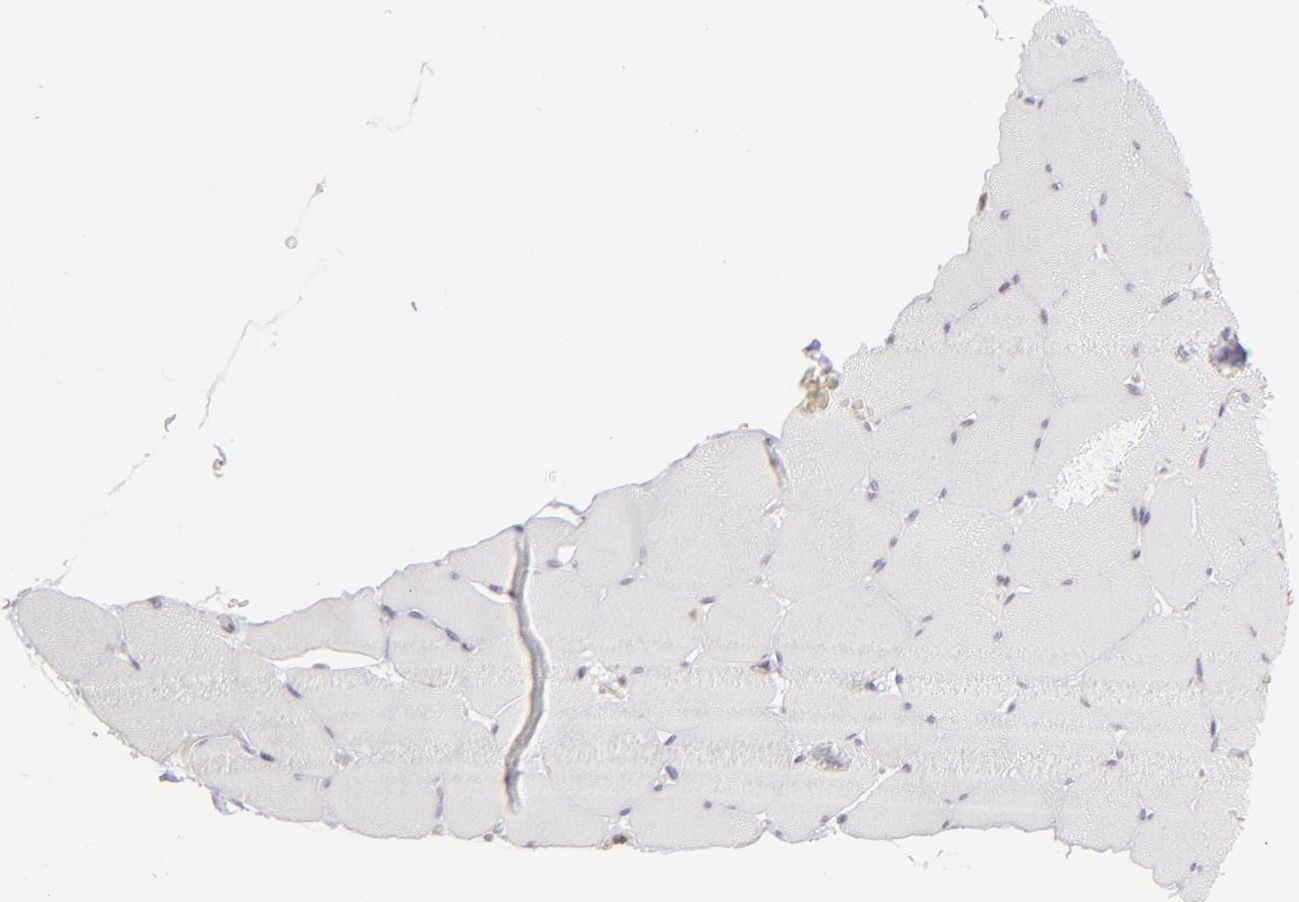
{"staining": {"intensity": "negative", "quantity": "none", "location": "none"}, "tissue": "skeletal muscle", "cell_type": "Myocytes", "image_type": "normal", "snomed": [{"axis": "morphology", "description": "Normal tissue, NOS"}, {"axis": "topography", "description": "Skeletal muscle"}], "caption": "DAB (3,3'-diaminobenzidine) immunohistochemical staining of normal skeletal muscle displays no significant positivity in myocytes.", "gene": "CLDN2", "patient": {"sex": "male", "age": 62}}